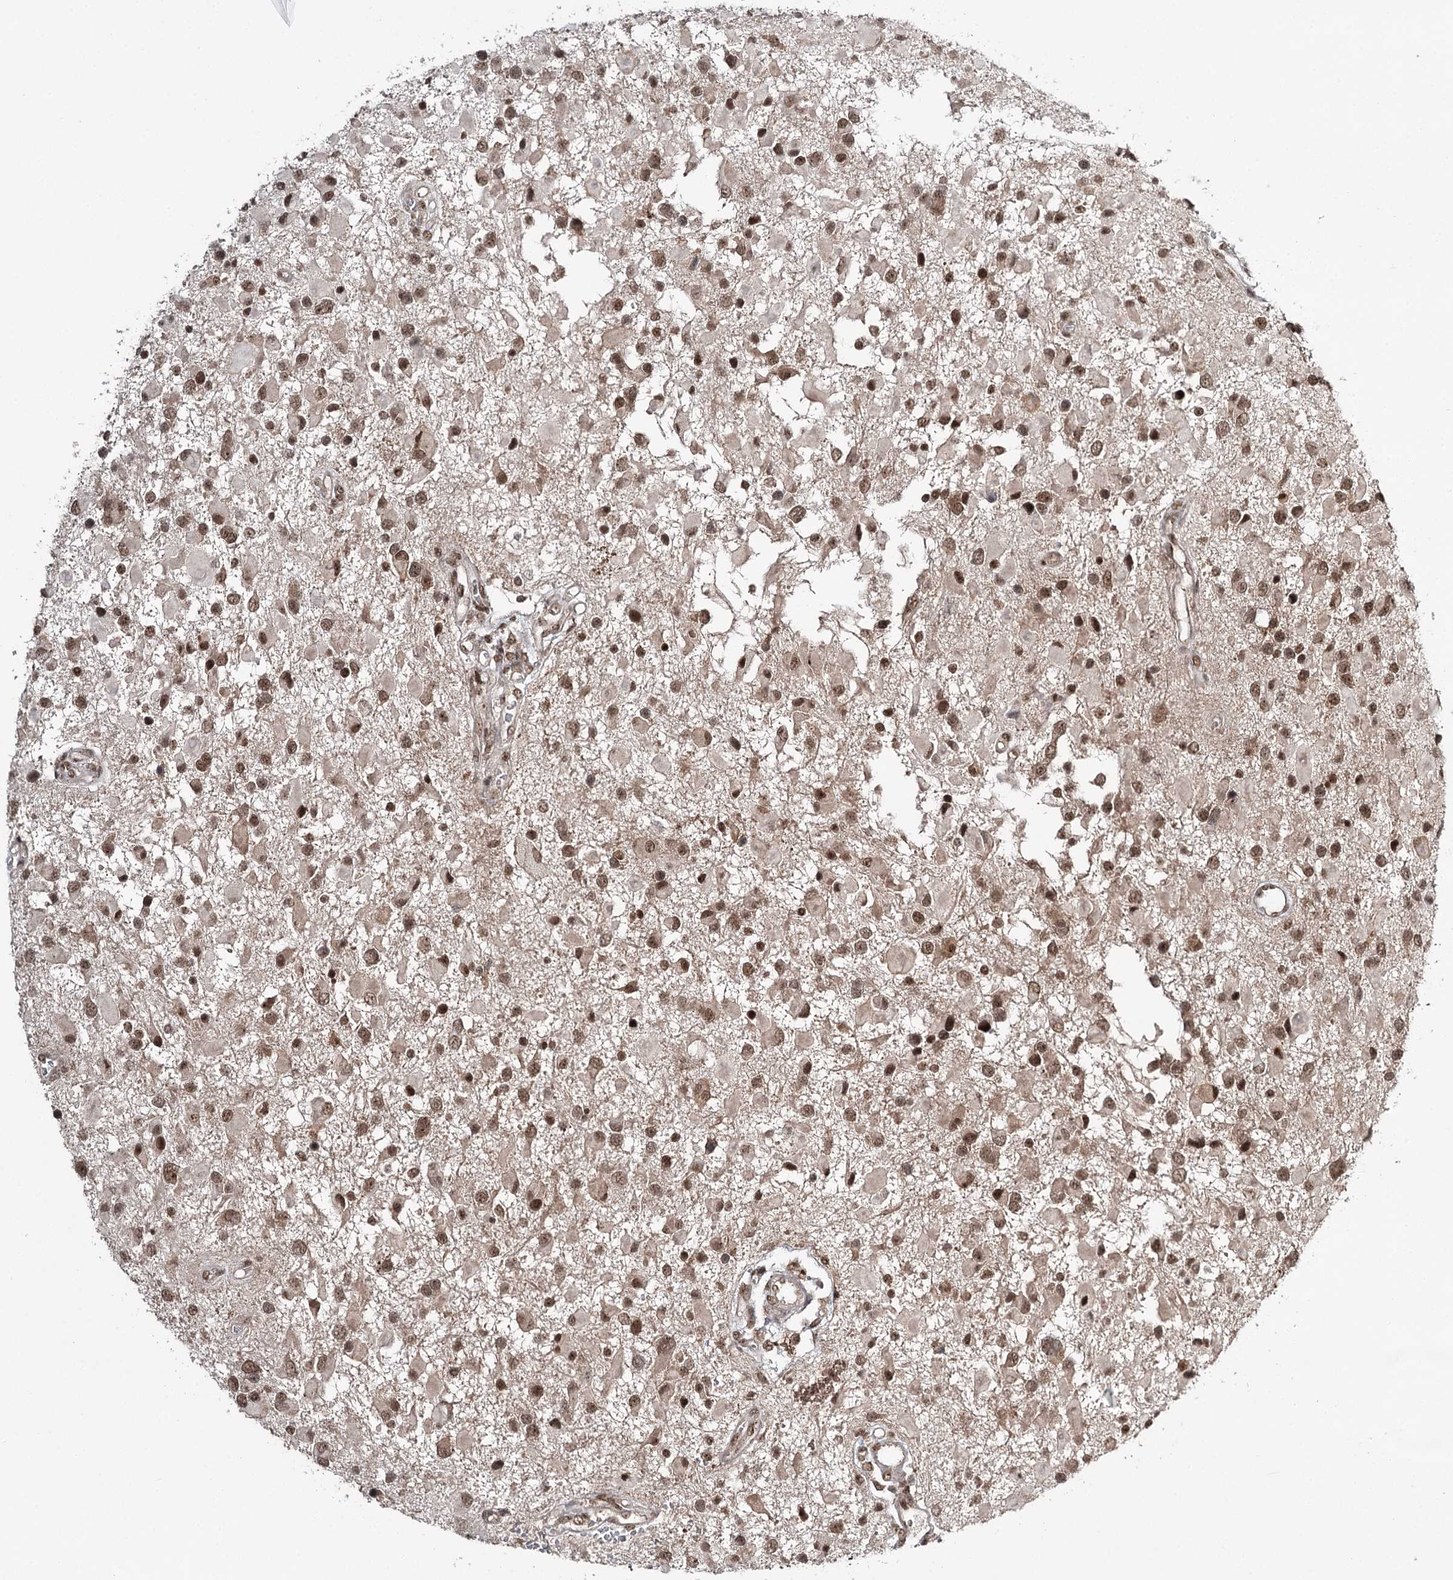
{"staining": {"intensity": "moderate", "quantity": ">75%", "location": "nuclear"}, "tissue": "glioma", "cell_type": "Tumor cells", "image_type": "cancer", "snomed": [{"axis": "morphology", "description": "Glioma, malignant, High grade"}, {"axis": "topography", "description": "Brain"}], "caption": "A histopathology image of high-grade glioma (malignant) stained for a protein displays moderate nuclear brown staining in tumor cells.", "gene": "ERCC3", "patient": {"sex": "male", "age": 53}}